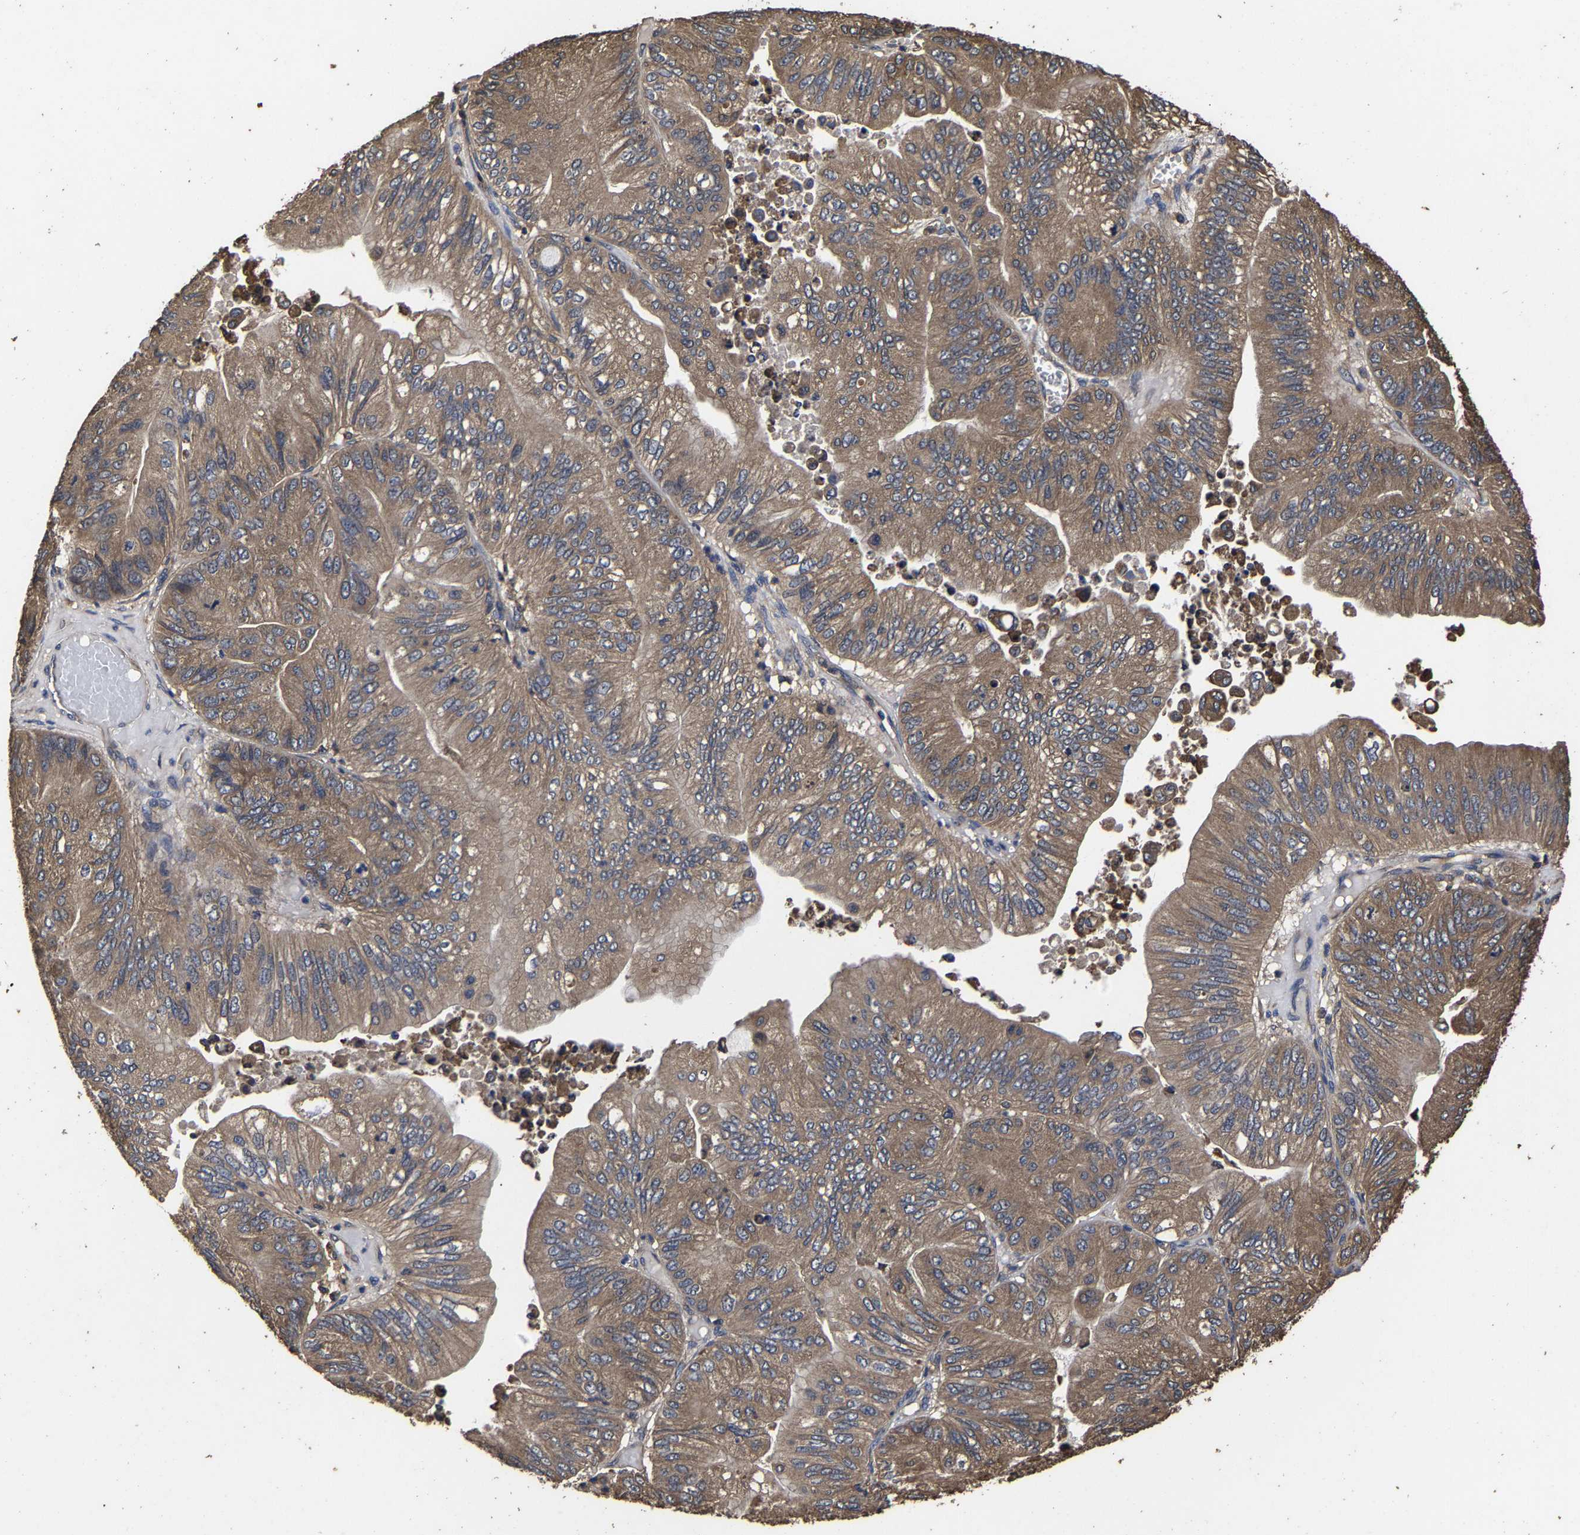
{"staining": {"intensity": "moderate", "quantity": ">75%", "location": "cytoplasmic/membranous"}, "tissue": "ovarian cancer", "cell_type": "Tumor cells", "image_type": "cancer", "snomed": [{"axis": "morphology", "description": "Cystadenocarcinoma, mucinous, NOS"}, {"axis": "topography", "description": "Ovary"}], "caption": "Protein staining displays moderate cytoplasmic/membranous expression in approximately >75% of tumor cells in mucinous cystadenocarcinoma (ovarian).", "gene": "ITCH", "patient": {"sex": "female", "age": 61}}